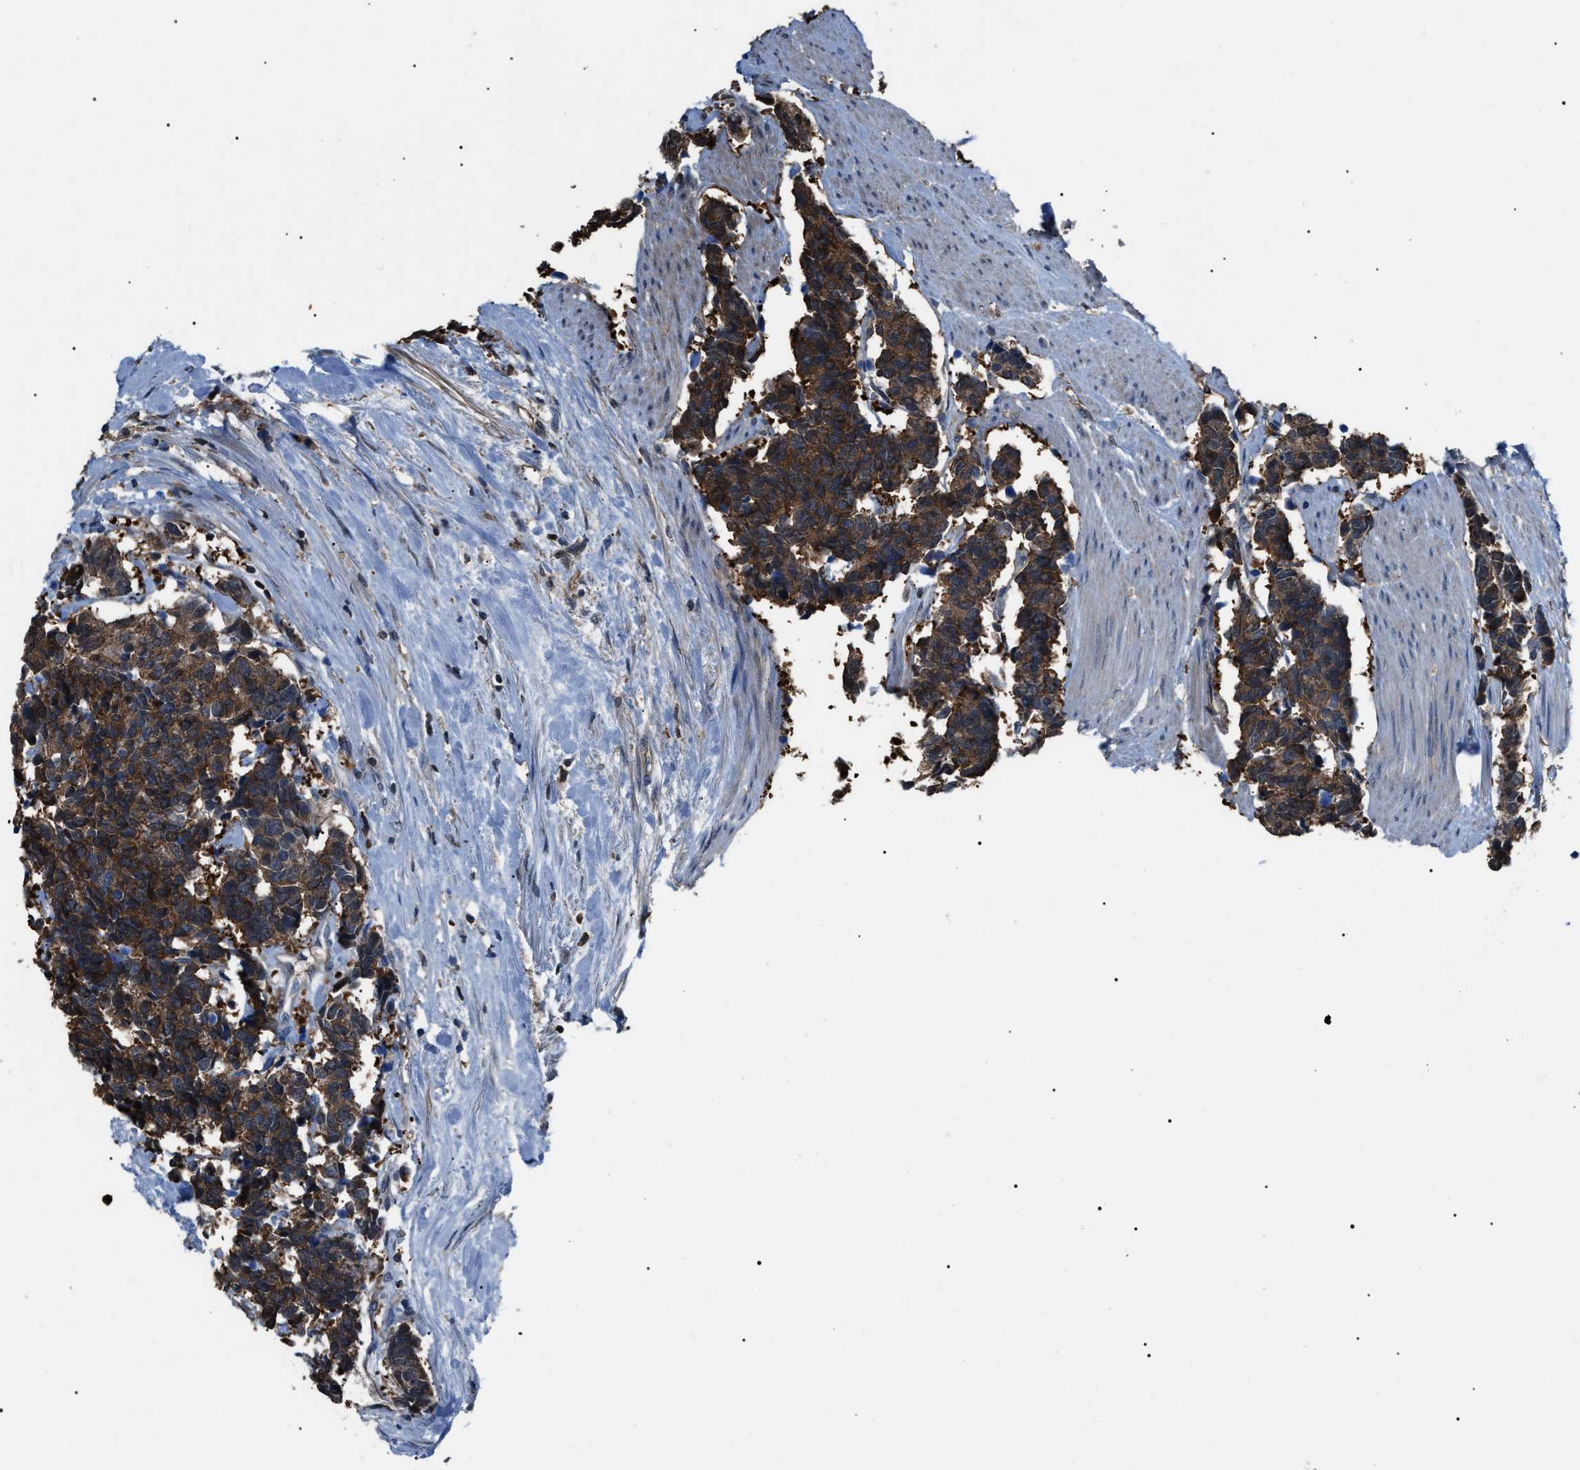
{"staining": {"intensity": "strong", "quantity": ">75%", "location": "cytoplasmic/membranous"}, "tissue": "carcinoid", "cell_type": "Tumor cells", "image_type": "cancer", "snomed": [{"axis": "morphology", "description": "Carcinoma, NOS"}, {"axis": "morphology", "description": "Carcinoid, malignant, NOS"}, {"axis": "topography", "description": "Urinary bladder"}], "caption": "Human carcinoid stained with a brown dye reveals strong cytoplasmic/membranous positive positivity in approximately >75% of tumor cells.", "gene": "PDCD5", "patient": {"sex": "male", "age": 57}}